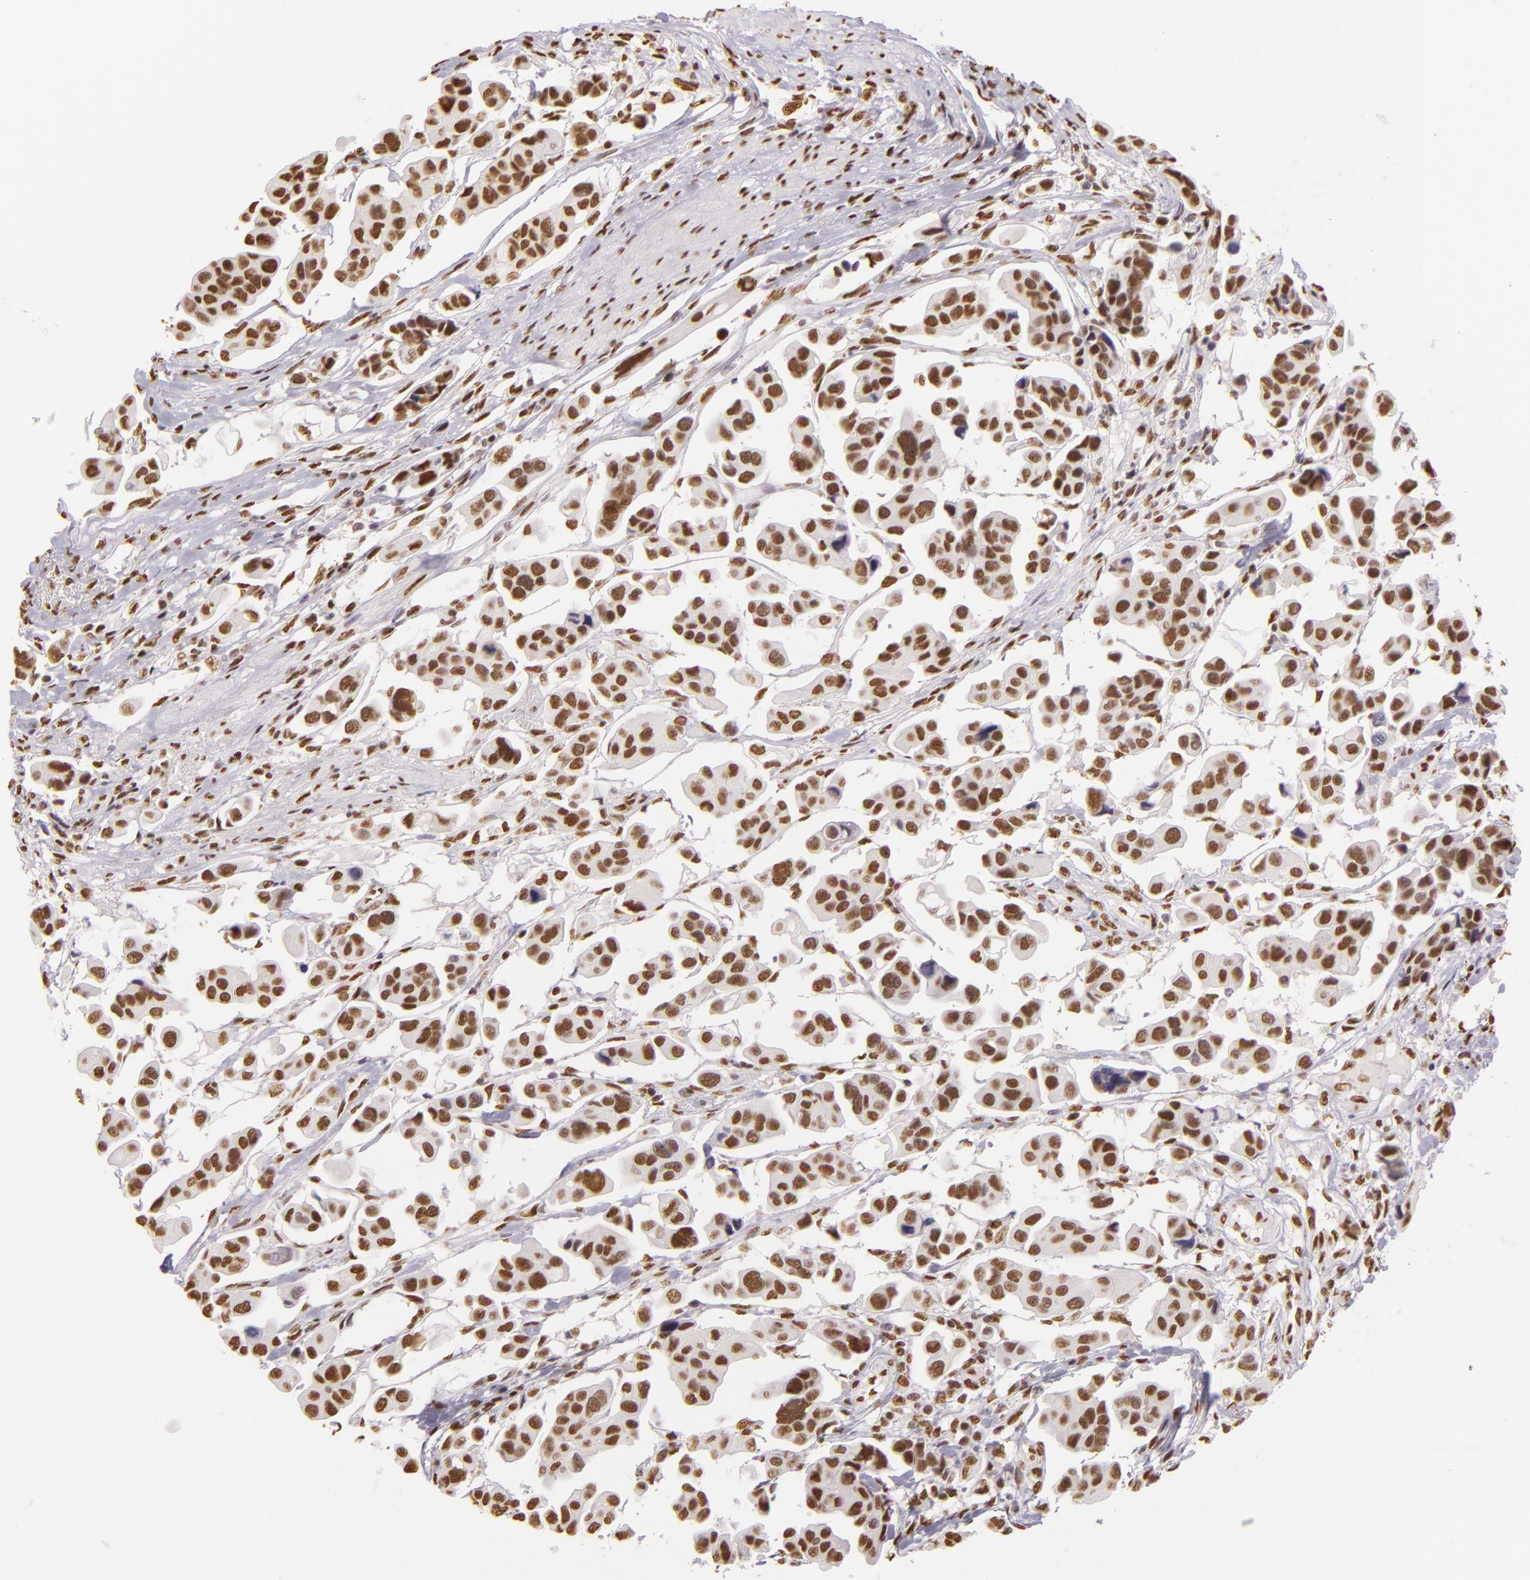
{"staining": {"intensity": "moderate", "quantity": ">75%", "location": "nuclear"}, "tissue": "urothelial cancer", "cell_type": "Tumor cells", "image_type": "cancer", "snomed": [{"axis": "morphology", "description": "Adenocarcinoma, NOS"}, {"axis": "topography", "description": "Urinary bladder"}], "caption": "Immunohistochemistry of human adenocarcinoma displays medium levels of moderate nuclear staining in about >75% of tumor cells.", "gene": "PAPOLA", "patient": {"sex": "male", "age": 61}}